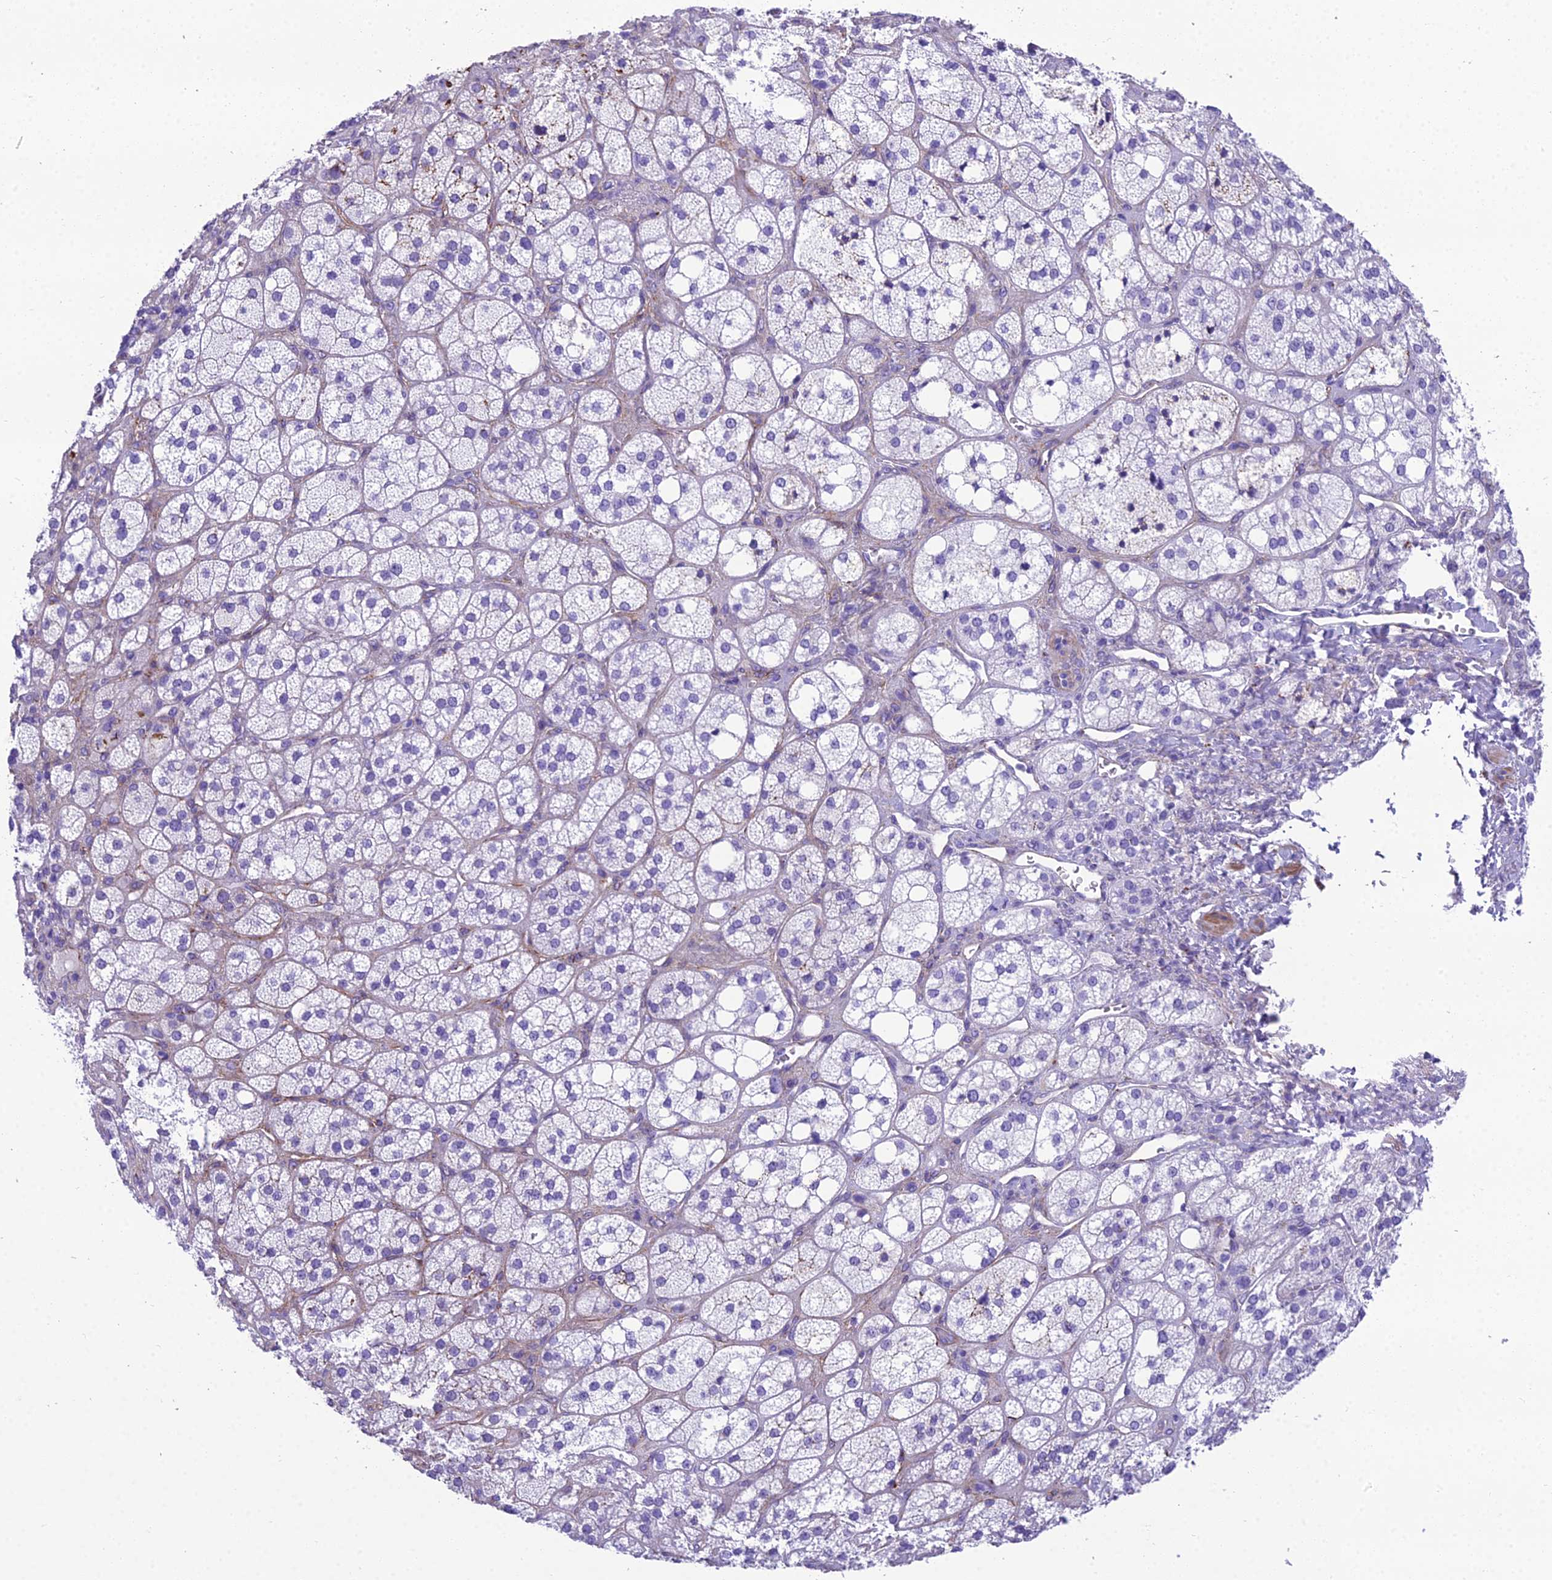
{"staining": {"intensity": "negative", "quantity": "none", "location": "none"}, "tissue": "adrenal gland", "cell_type": "Glandular cells", "image_type": "normal", "snomed": [{"axis": "morphology", "description": "Normal tissue, NOS"}, {"axis": "topography", "description": "Adrenal gland"}], "caption": "IHC histopathology image of benign adrenal gland stained for a protein (brown), which demonstrates no staining in glandular cells. (Stains: DAB (3,3'-diaminobenzidine) IHC with hematoxylin counter stain, Microscopy: brightfield microscopy at high magnification).", "gene": "GFRA1", "patient": {"sex": "male", "age": 61}}